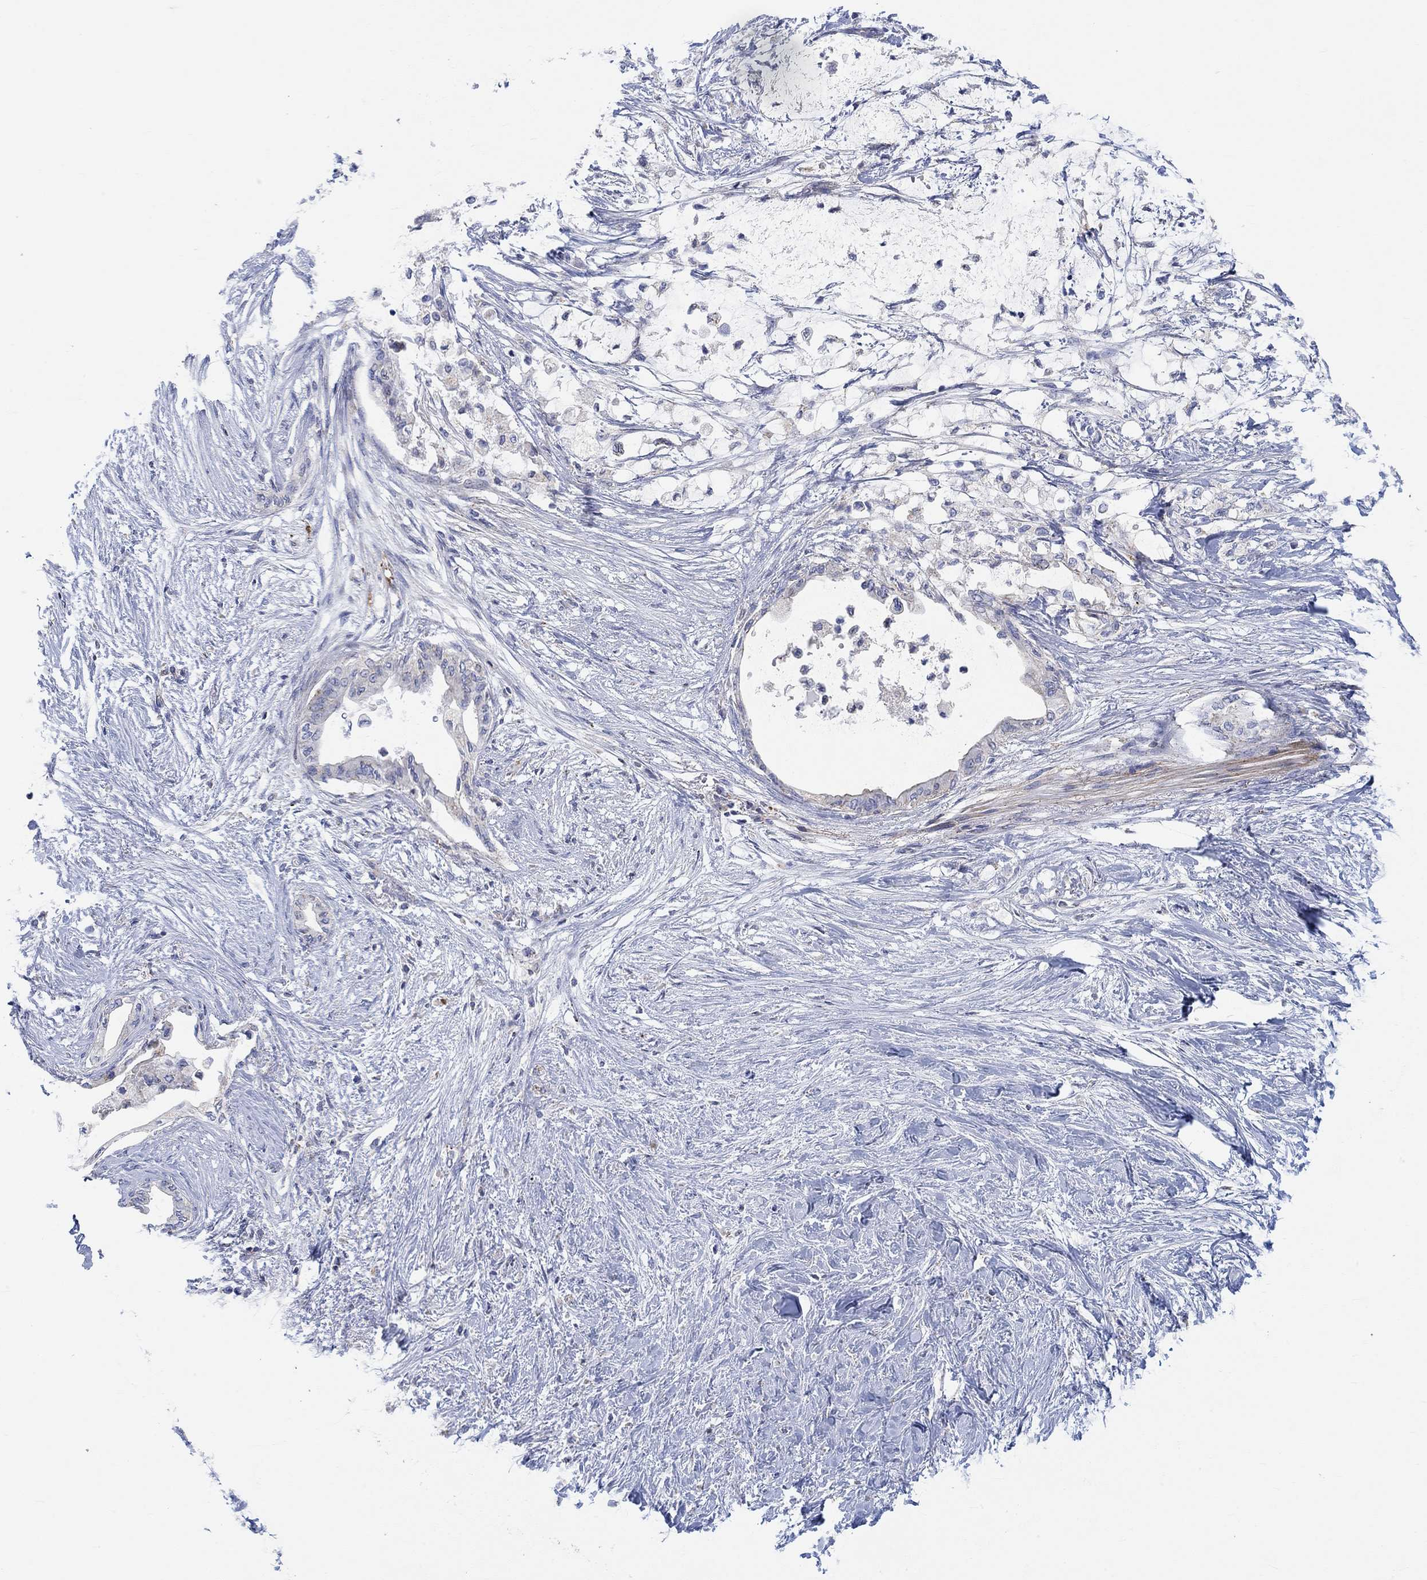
{"staining": {"intensity": "weak", "quantity": "<25%", "location": "cytoplasmic/membranous"}, "tissue": "pancreatic cancer", "cell_type": "Tumor cells", "image_type": "cancer", "snomed": [{"axis": "morphology", "description": "Normal tissue, NOS"}, {"axis": "morphology", "description": "Adenocarcinoma, NOS"}, {"axis": "topography", "description": "Pancreas"}, {"axis": "topography", "description": "Duodenum"}], "caption": "Pancreatic adenocarcinoma was stained to show a protein in brown. There is no significant positivity in tumor cells.", "gene": "NAV3", "patient": {"sex": "female", "age": 60}}